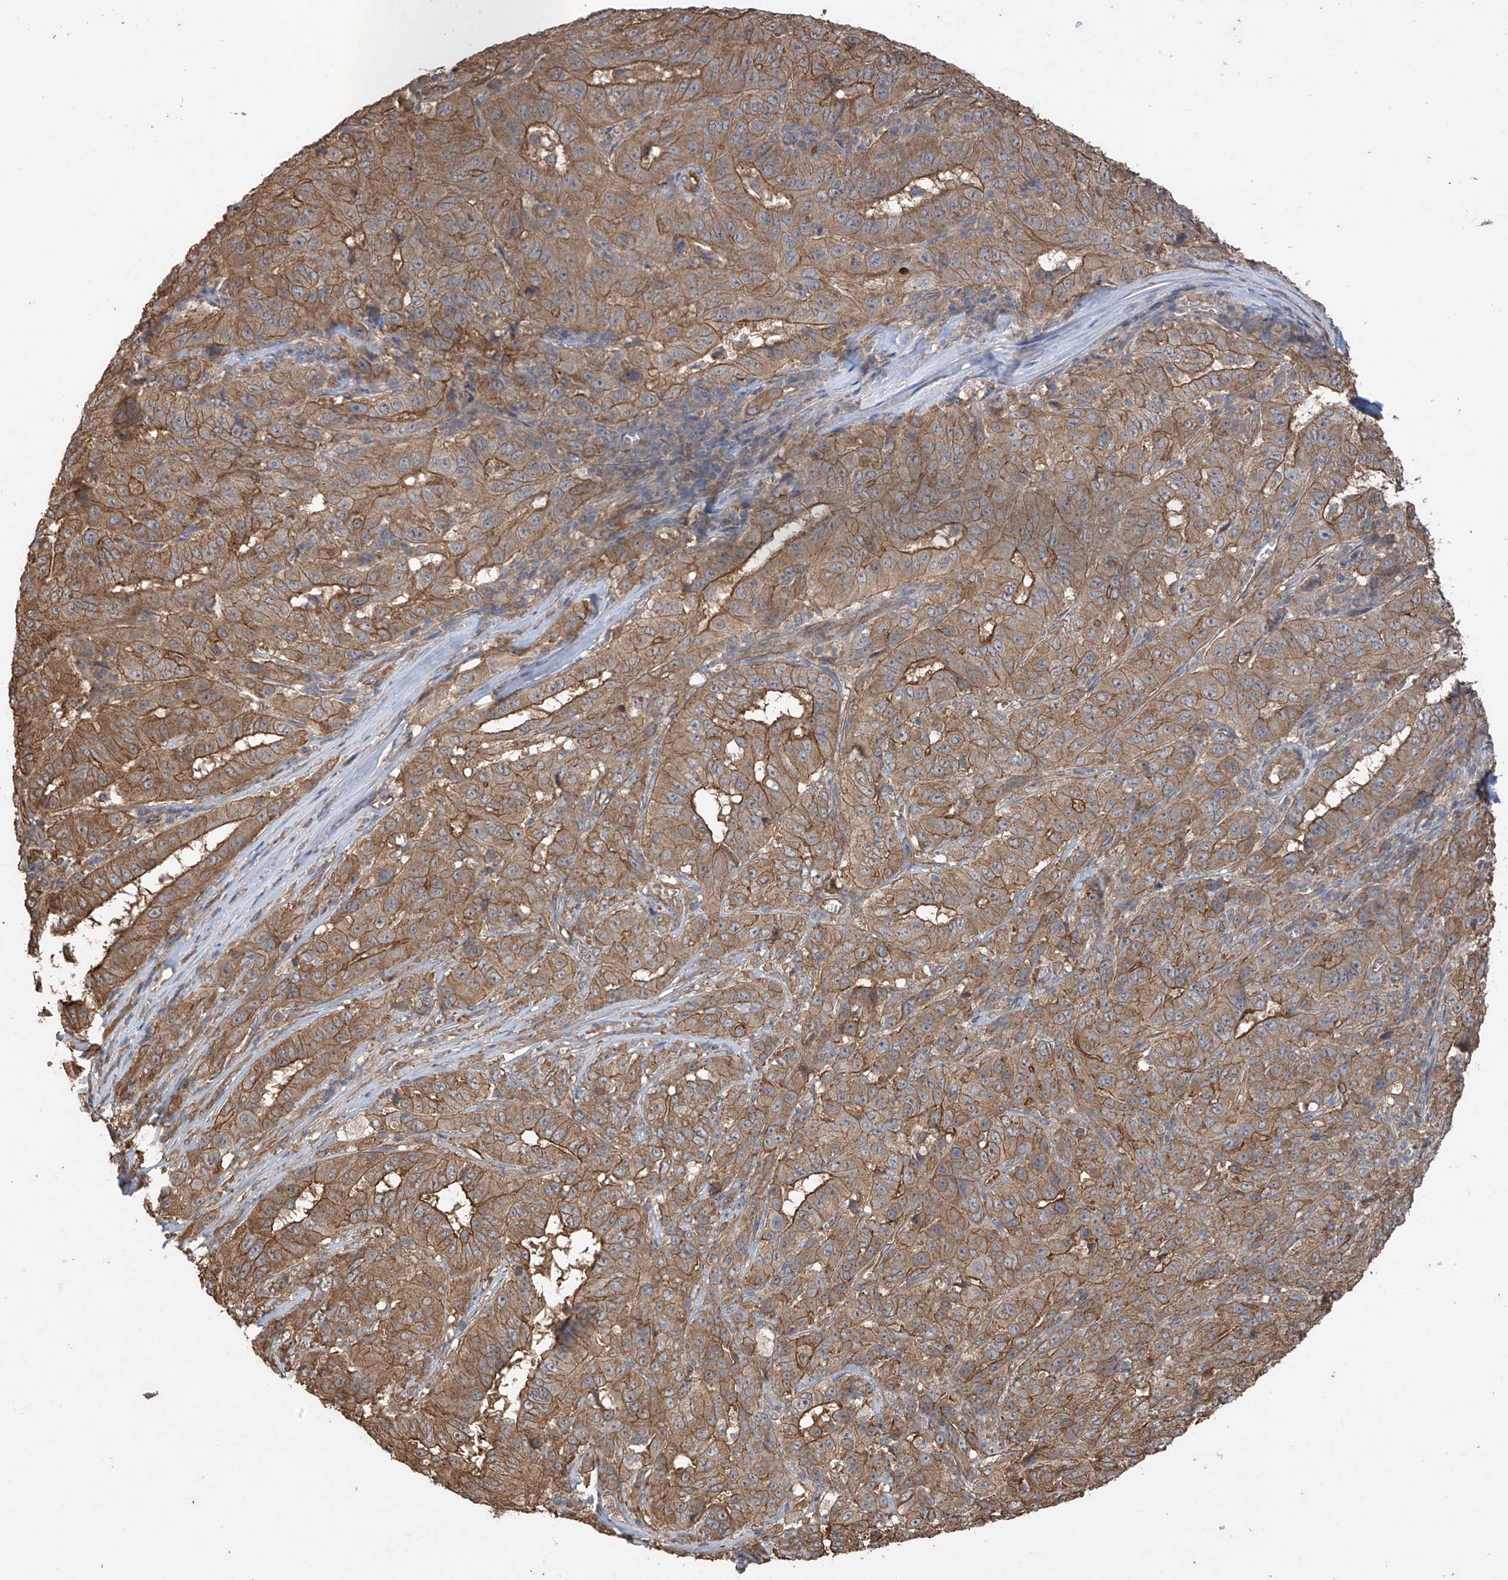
{"staining": {"intensity": "moderate", "quantity": ">75%", "location": "cytoplasmic/membranous"}, "tissue": "pancreatic cancer", "cell_type": "Tumor cells", "image_type": "cancer", "snomed": [{"axis": "morphology", "description": "Adenocarcinoma, NOS"}, {"axis": "topography", "description": "Pancreas"}], "caption": "Immunohistochemical staining of pancreatic adenocarcinoma exhibits medium levels of moderate cytoplasmic/membranous positivity in approximately >75% of tumor cells.", "gene": "AGBL5", "patient": {"sex": "male", "age": 63}}